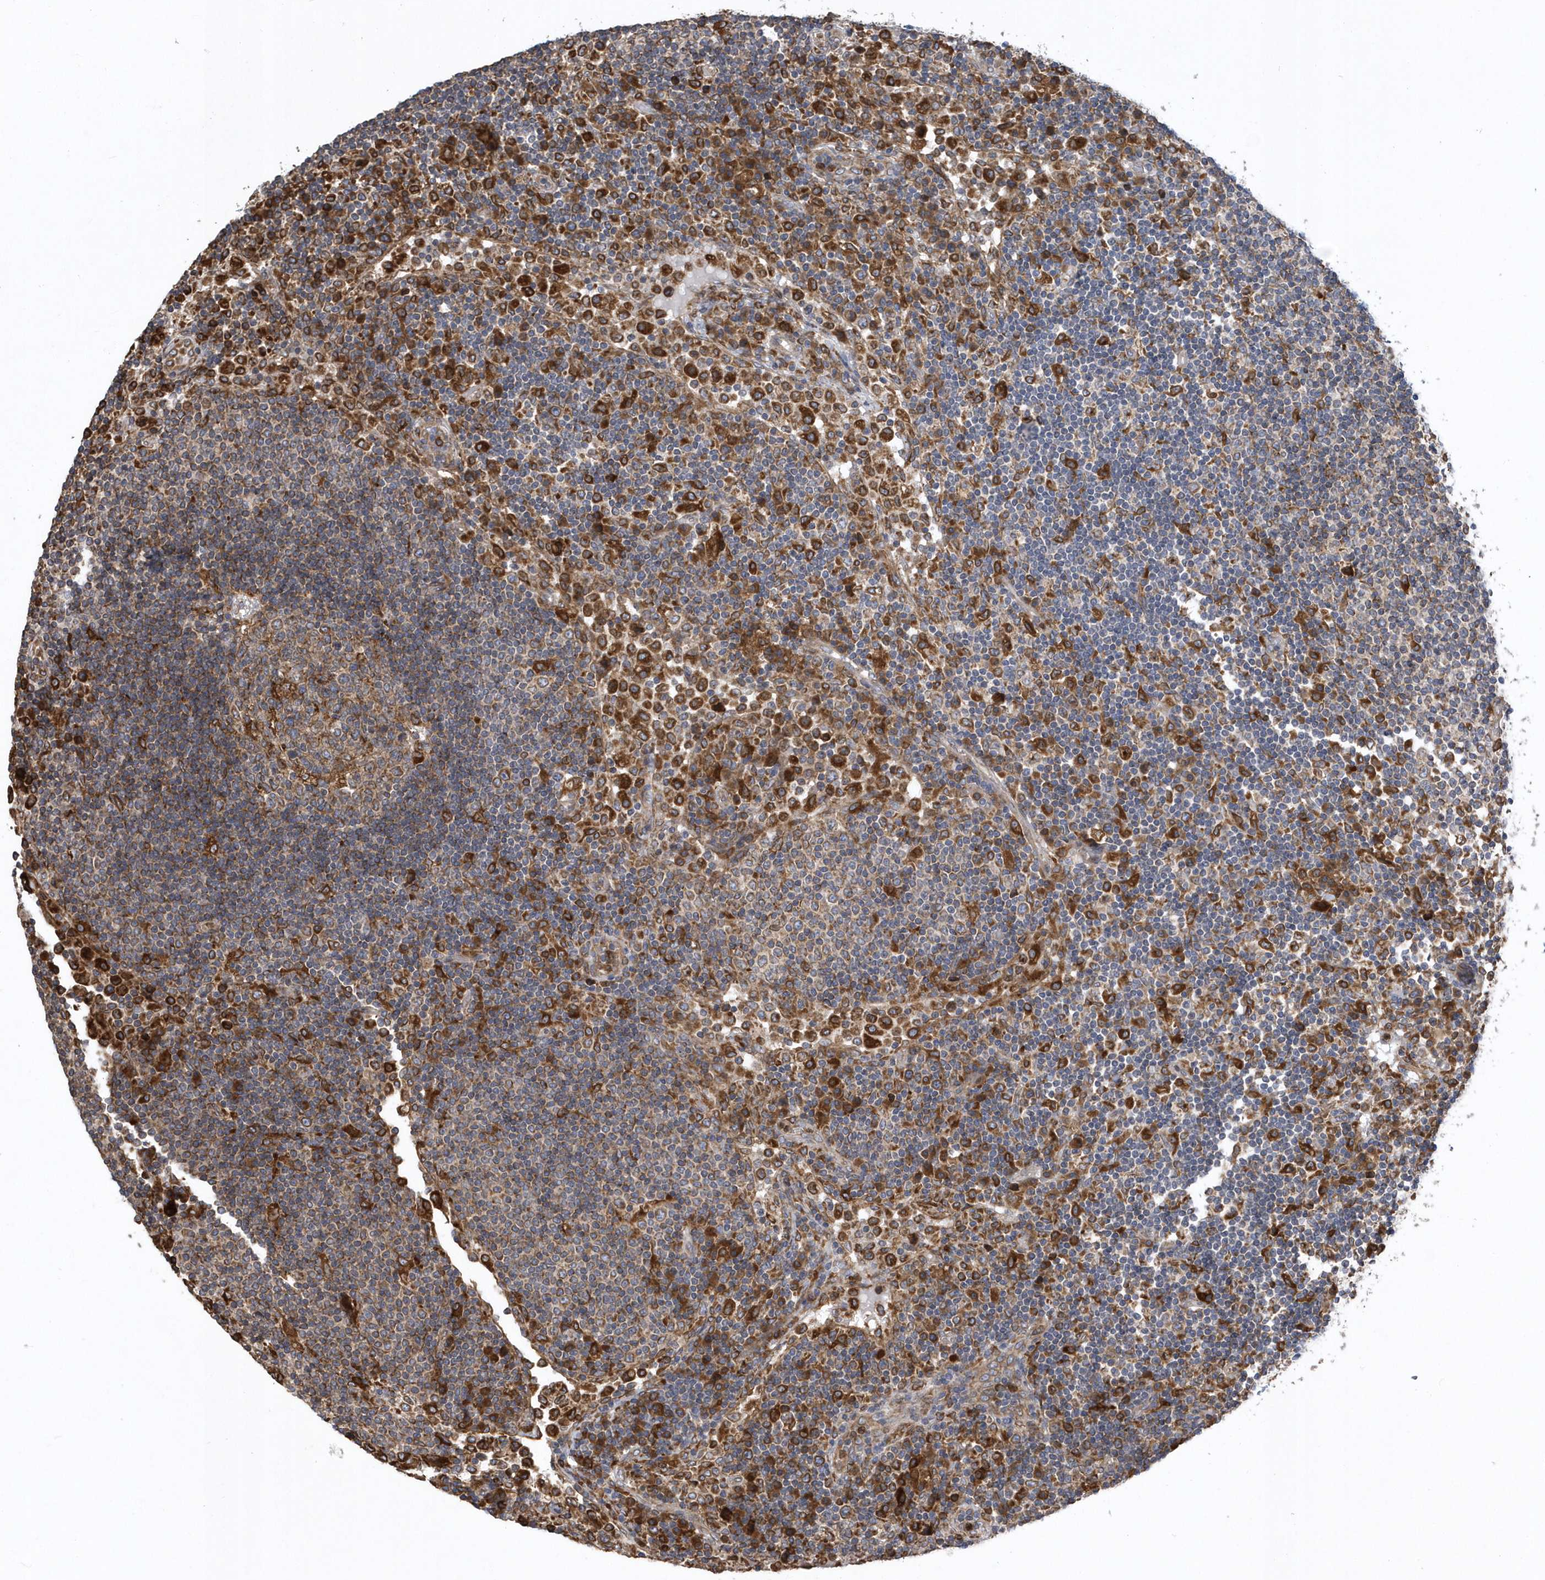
{"staining": {"intensity": "moderate", "quantity": ">75%", "location": "cytoplasmic/membranous"}, "tissue": "lymph node", "cell_type": "Germinal center cells", "image_type": "normal", "snomed": [{"axis": "morphology", "description": "Normal tissue, NOS"}, {"axis": "topography", "description": "Lymph node"}], "caption": "Germinal center cells show medium levels of moderate cytoplasmic/membranous expression in about >75% of cells in normal lymph node. (DAB (3,3'-diaminobenzidine) IHC with brightfield microscopy, high magnification).", "gene": "VAMP7", "patient": {"sex": "female", "age": 53}}